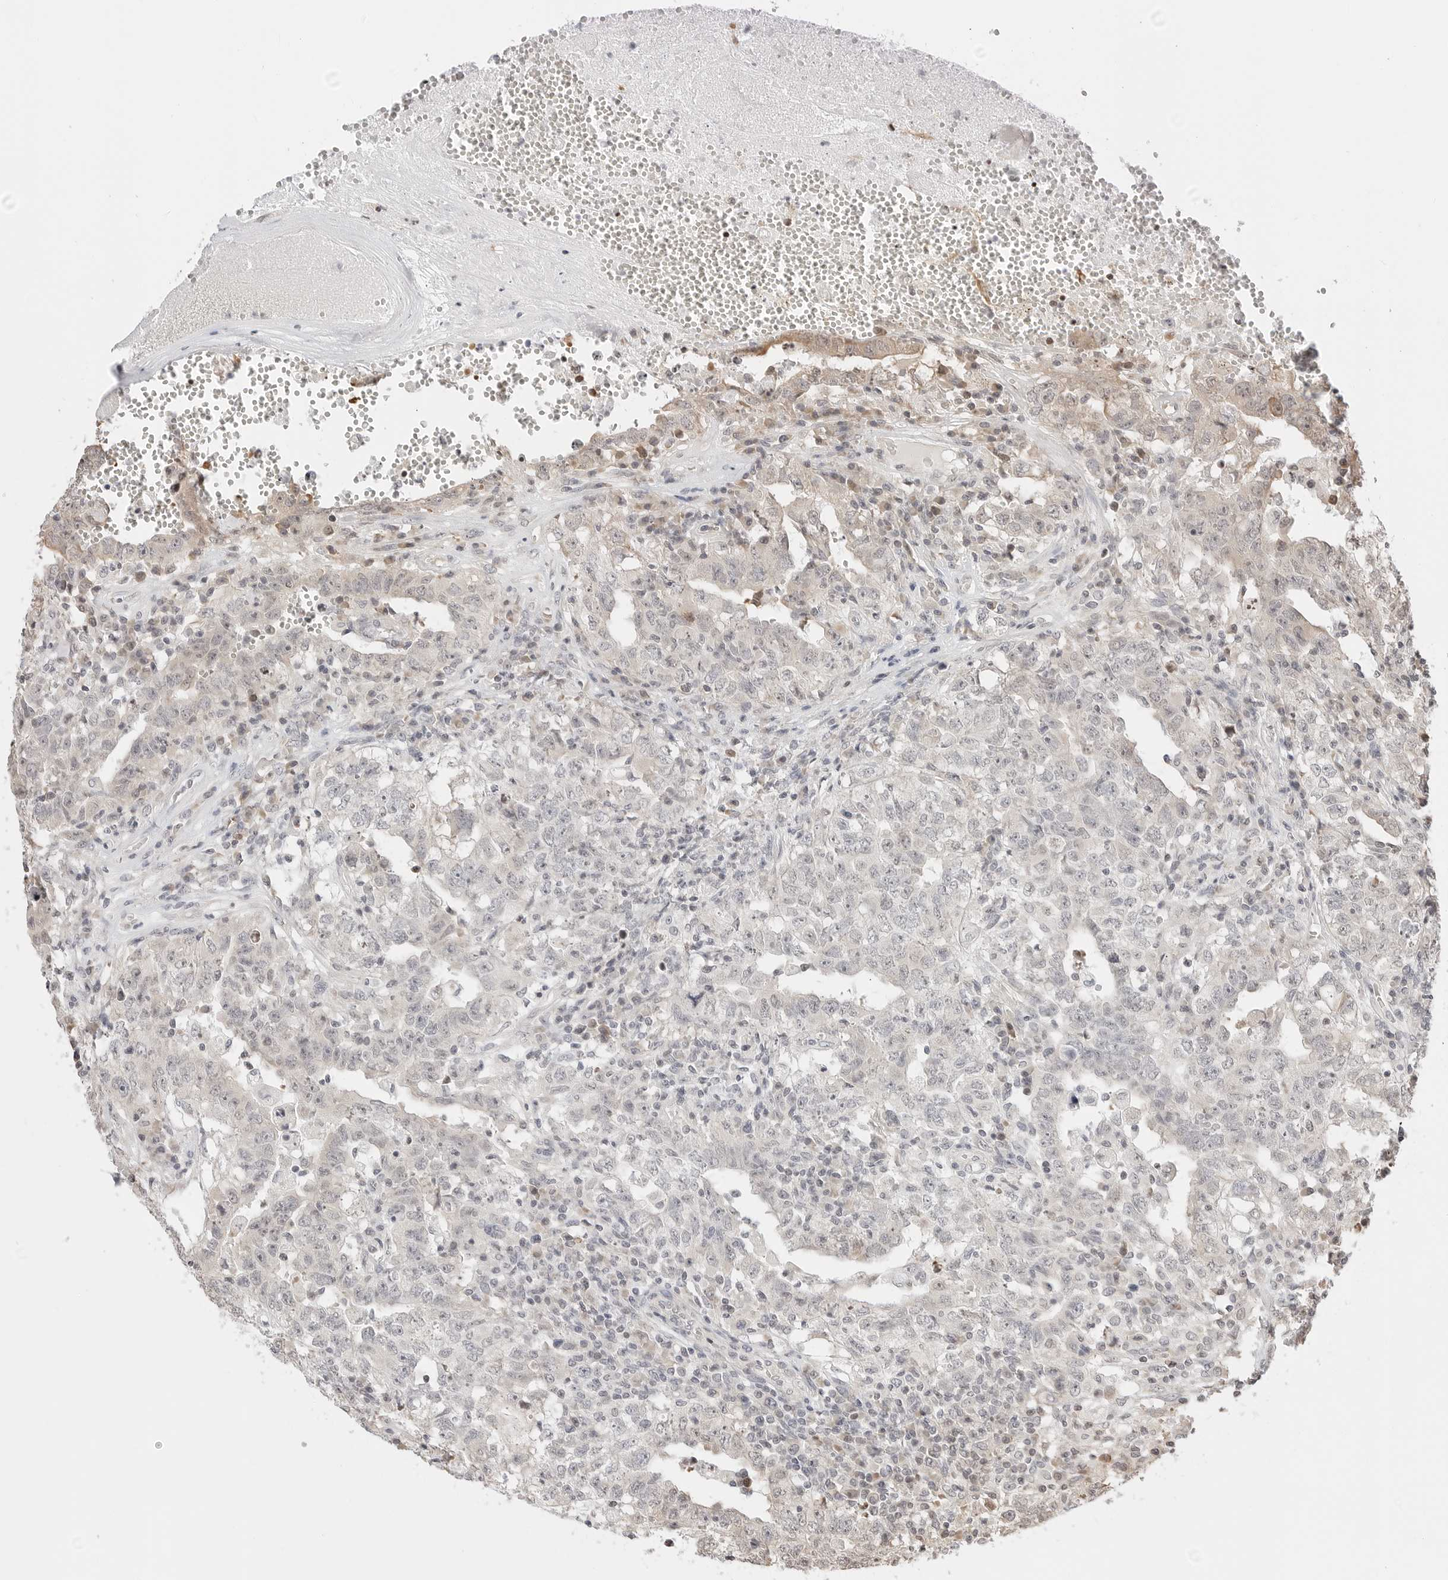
{"staining": {"intensity": "negative", "quantity": "none", "location": "none"}, "tissue": "testis cancer", "cell_type": "Tumor cells", "image_type": "cancer", "snomed": [{"axis": "morphology", "description": "Carcinoma, Embryonal, NOS"}, {"axis": "topography", "description": "Testis"}], "caption": "Immunohistochemistry histopathology image of human testis cancer (embryonal carcinoma) stained for a protein (brown), which shows no expression in tumor cells.", "gene": "FKBP14", "patient": {"sex": "male", "age": 26}}